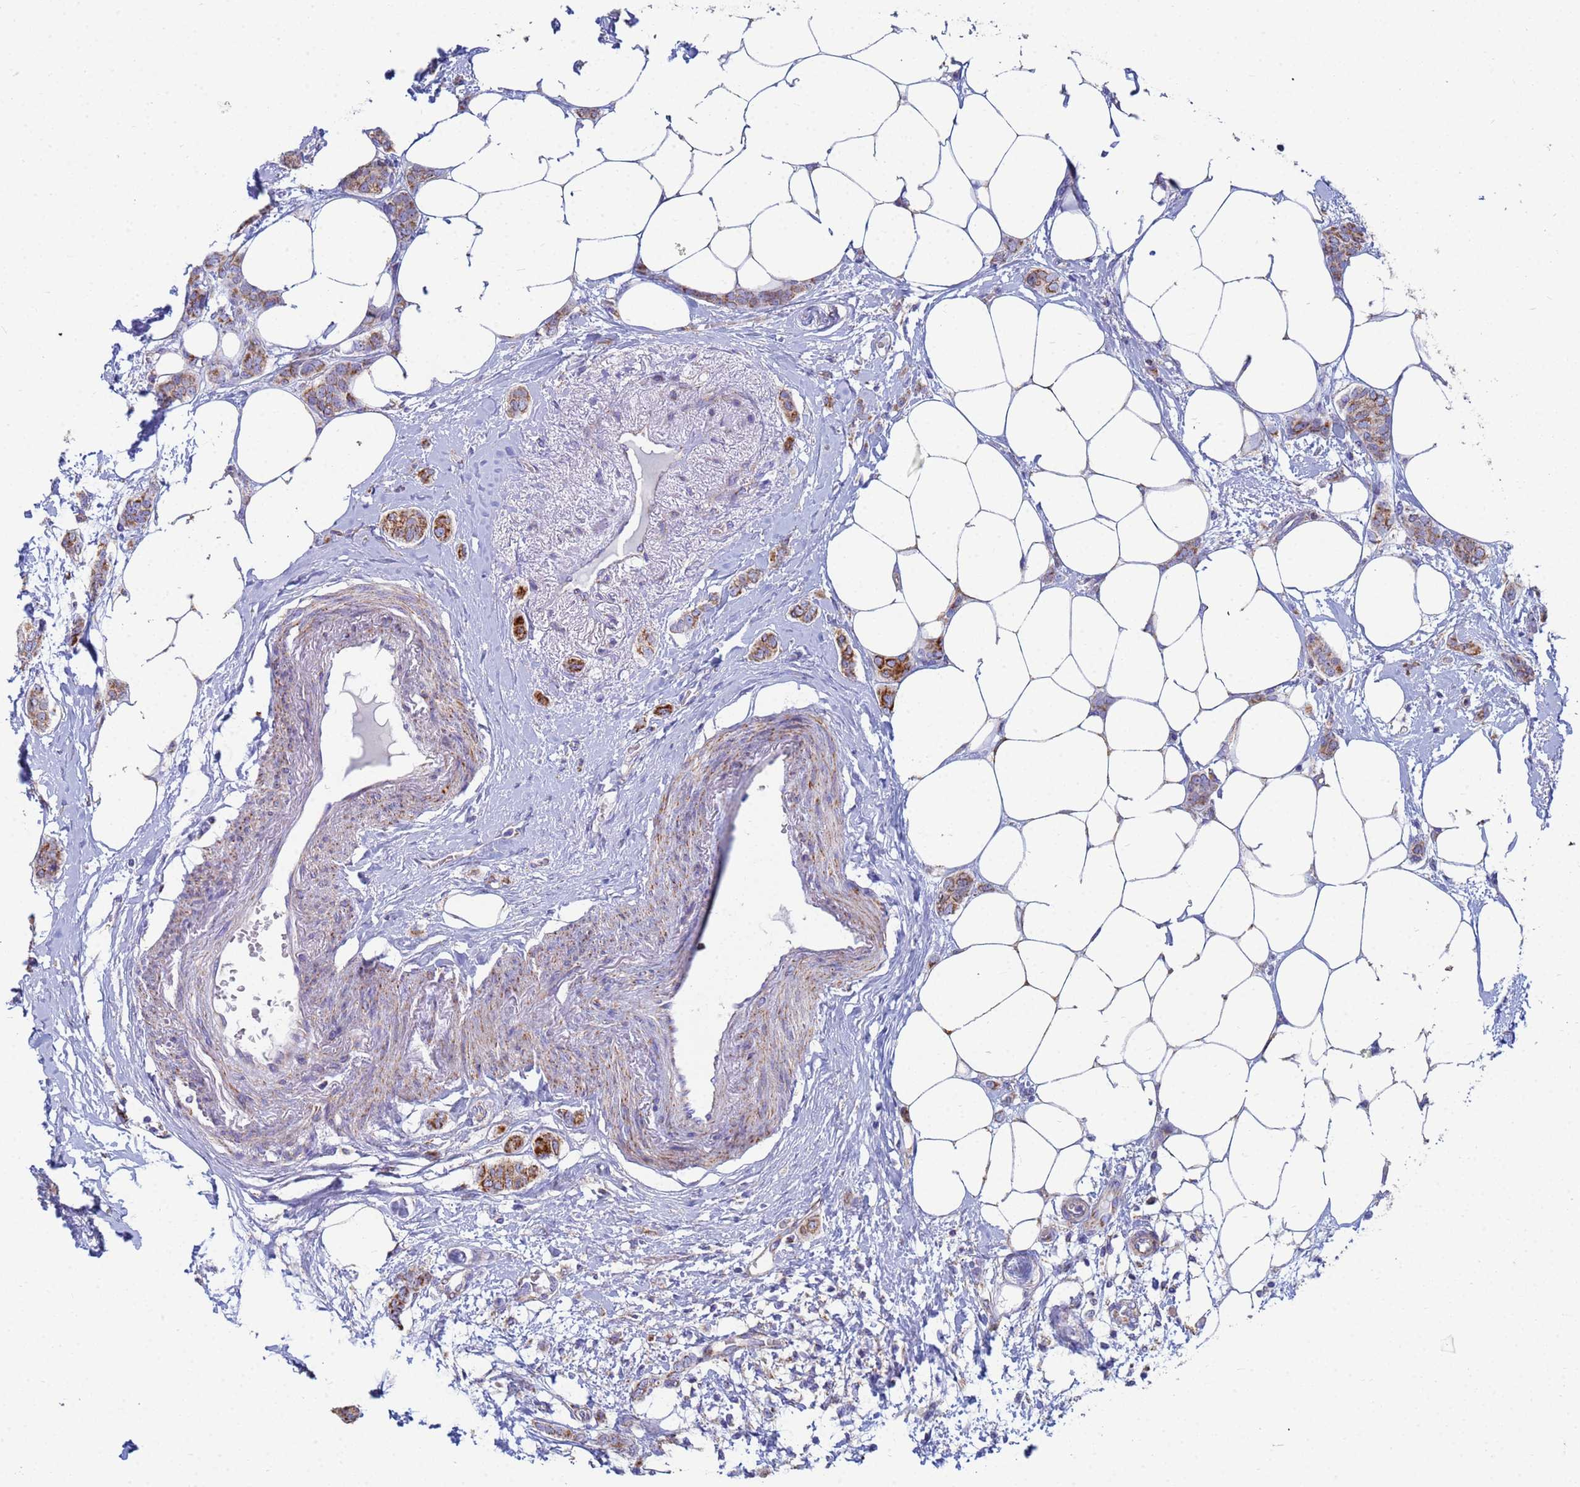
{"staining": {"intensity": "strong", "quantity": ">75%", "location": "cytoplasmic/membranous"}, "tissue": "breast cancer", "cell_type": "Tumor cells", "image_type": "cancer", "snomed": [{"axis": "morphology", "description": "Duct carcinoma"}, {"axis": "topography", "description": "Breast"}], "caption": "Immunohistochemistry (IHC) (DAB) staining of breast cancer shows strong cytoplasmic/membranous protein positivity in about >75% of tumor cells.", "gene": "UQCRH", "patient": {"sex": "female", "age": 72}}